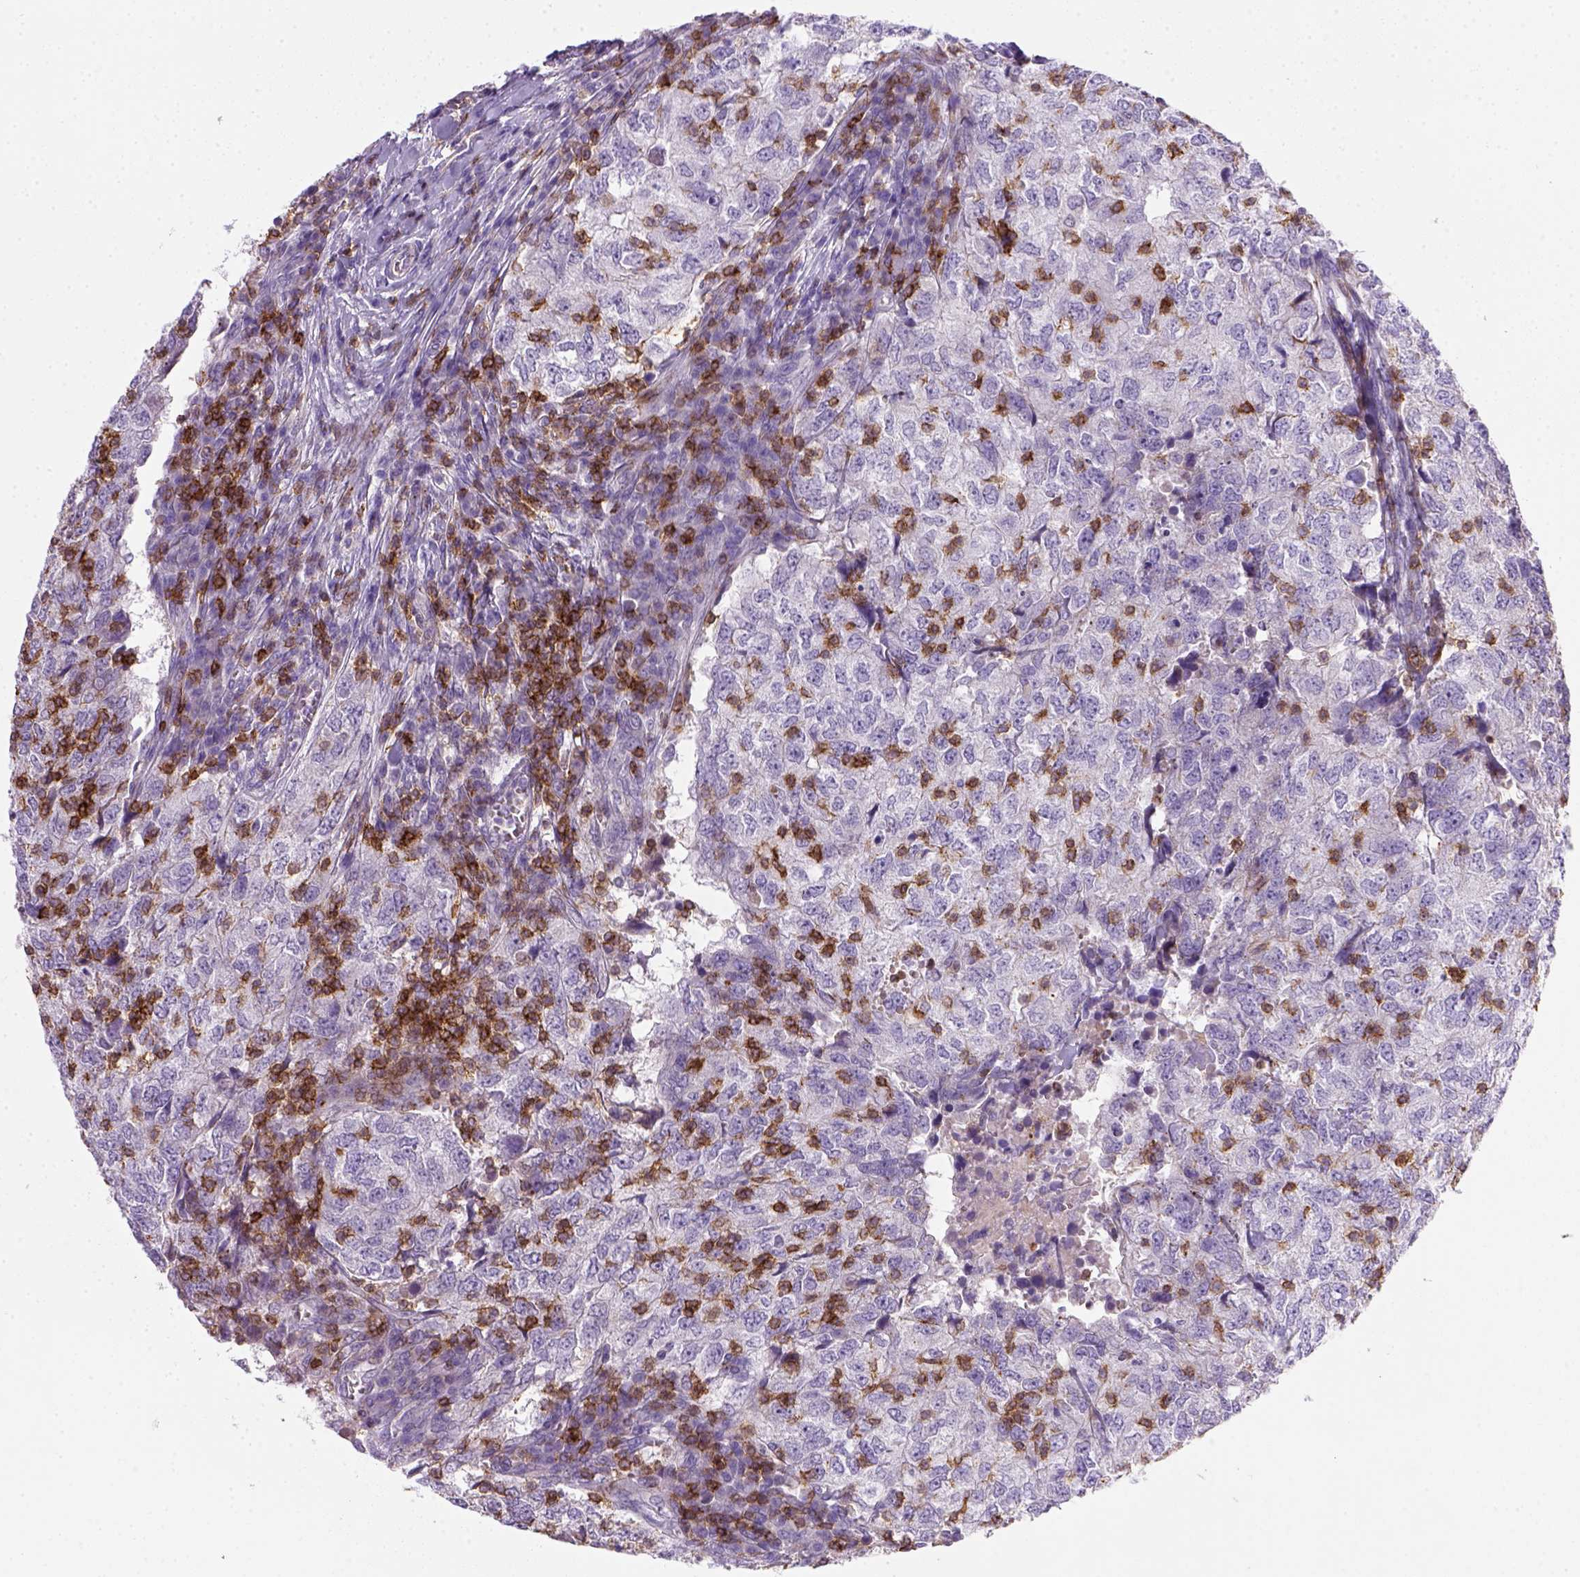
{"staining": {"intensity": "negative", "quantity": "none", "location": "none"}, "tissue": "breast cancer", "cell_type": "Tumor cells", "image_type": "cancer", "snomed": [{"axis": "morphology", "description": "Duct carcinoma"}, {"axis": "topography", "description": "Breast"}], "caption": "Tumor cells are negative for protein expression in human breast cancer (intraductal carcinoma).", "gene": "CD3E", "patient": {"sex": "female", "age": 30}}